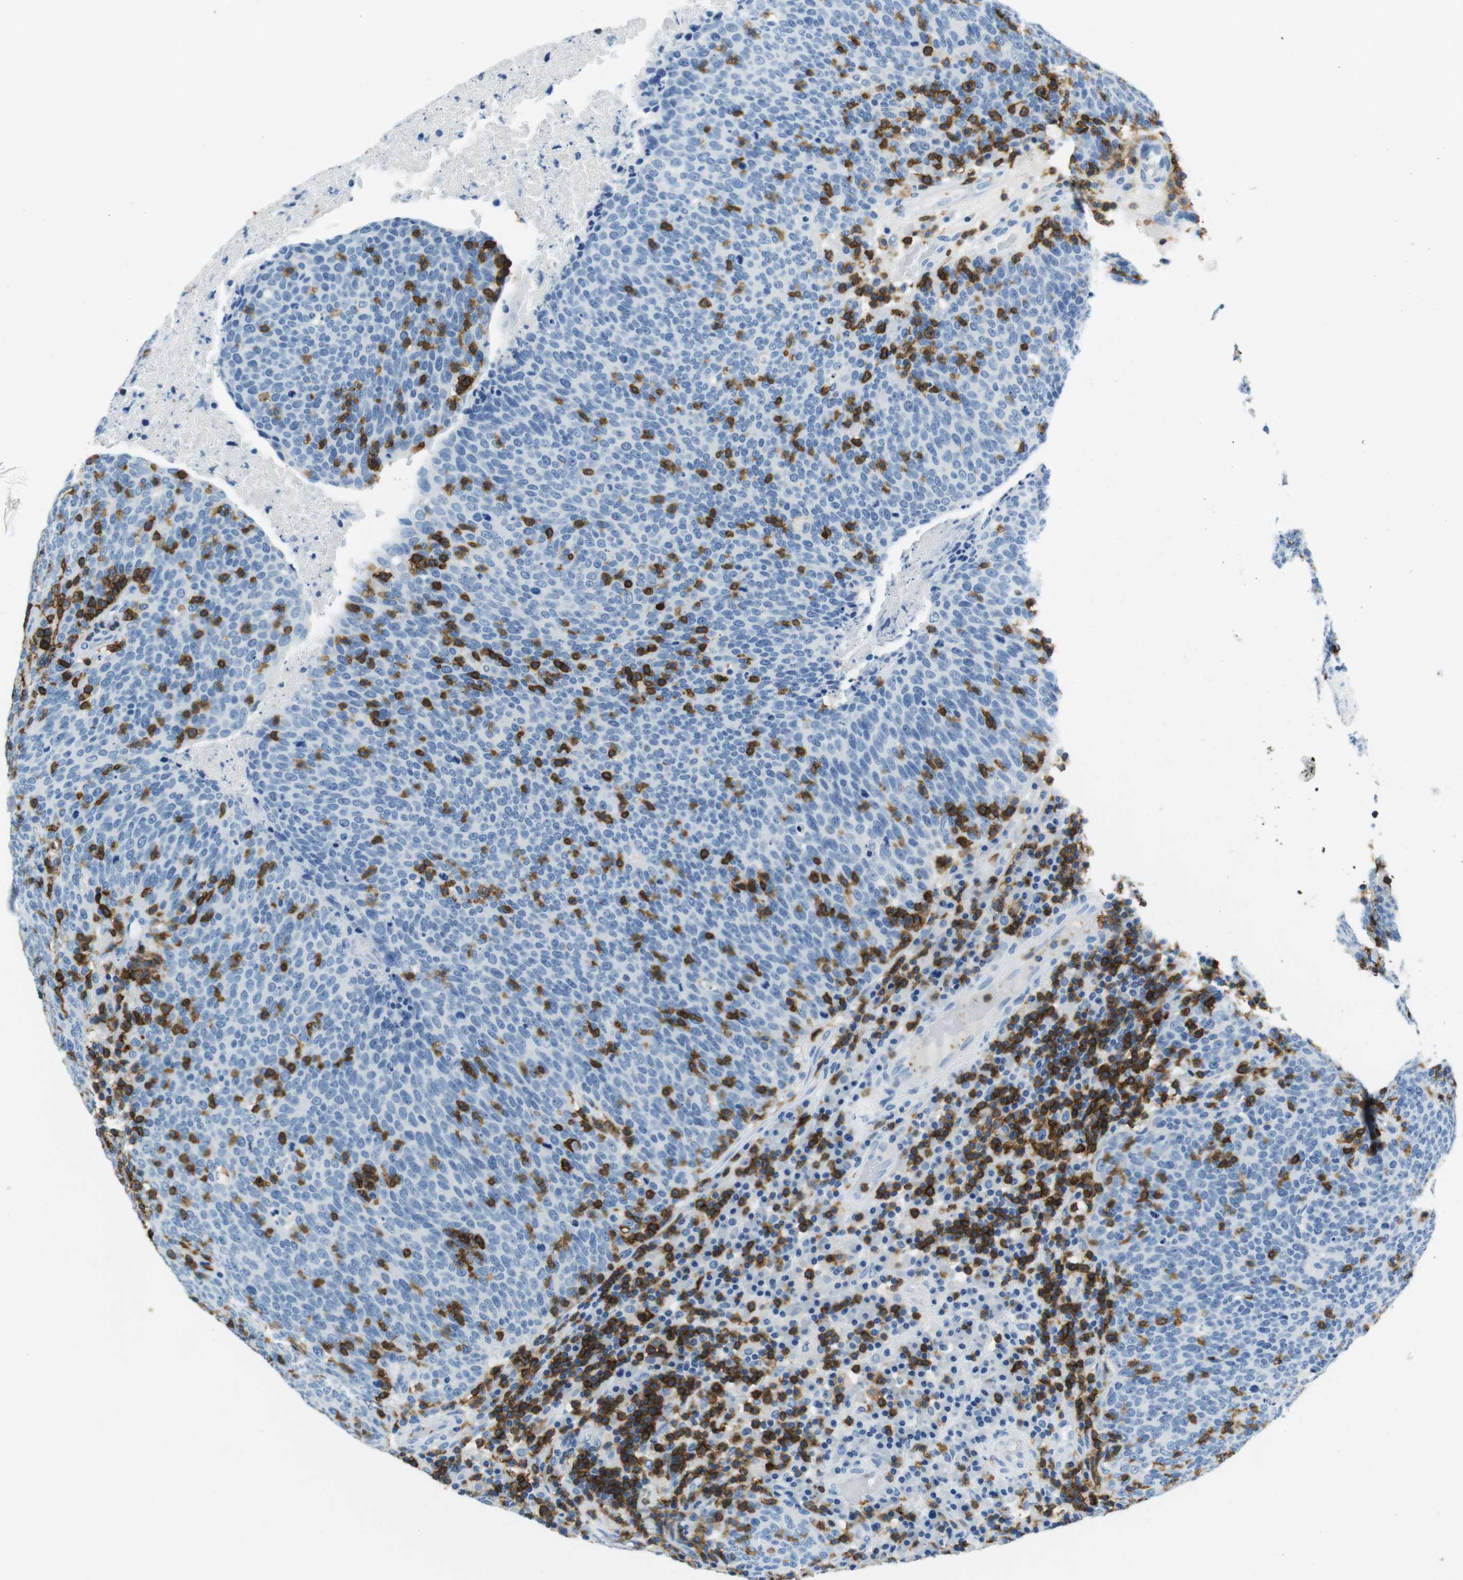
{"staining": {"intensity": "negative", "quantity": "none", "location": "none"}, "tissue": "head and neck cancer", "cell_type": "Tumor cells", "image_type": "cancer", "snomed": [{"axis": "morphology", "description": "Squamous cell carcinoma, NOS"}, {"axis": "morphology", "description": "Squamous cell carcinoma, metastatic, NOS"}, {"axis": "topography", "description": "Lymph node"}, {"axis": "topography", "description": "Head-Neck"}], "caption": "Squamous cell carcinoma (head and neck) was stained to show a protein in brown. There is no significant staining in tumor cells.", "gene": "LAT", "patient": {"sex": "male", "age": 62}}